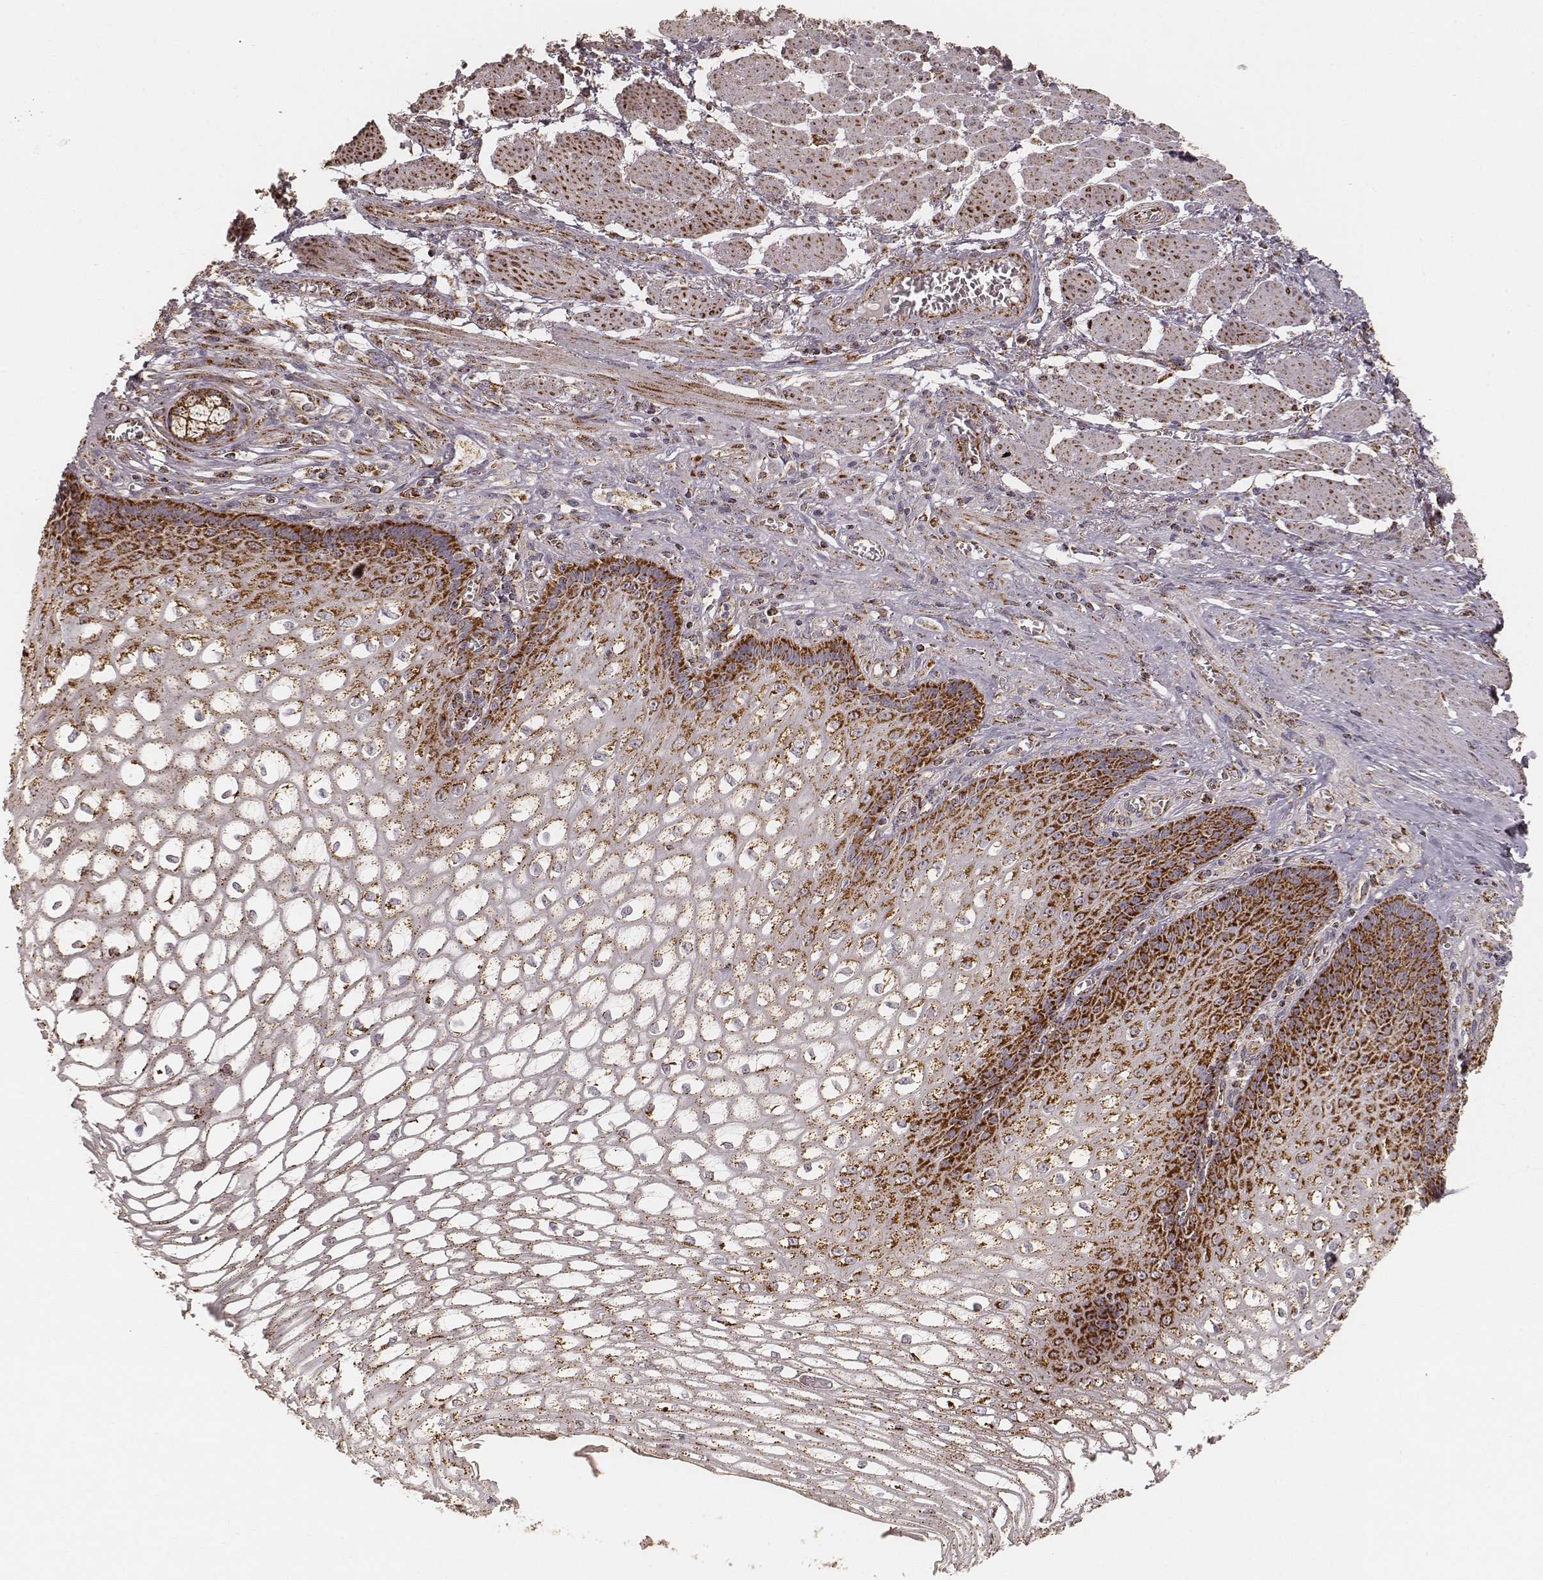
{"staining": {"intensity": "strong", "quantity": ">75%", "location": "cytoplasmic/membranous"}, "tissue": "esophagus", "cell_type": "Squamous epithelial cells", "image_type": "normal", "snomed": [{"axis": "morphology", "description": "Normal tissue, NOS"}, {"axis": "topography", "description": "Esophagus"}], "caption": "Immunohistochemistry image of benign esophagus stained for a protein (brown), which shows high levels of strong cytoplasmic/membranous positivity in about >75% of squamous epithelial cells.", "gene": "CS", "patient": {"sex": "male", "age": 58}}